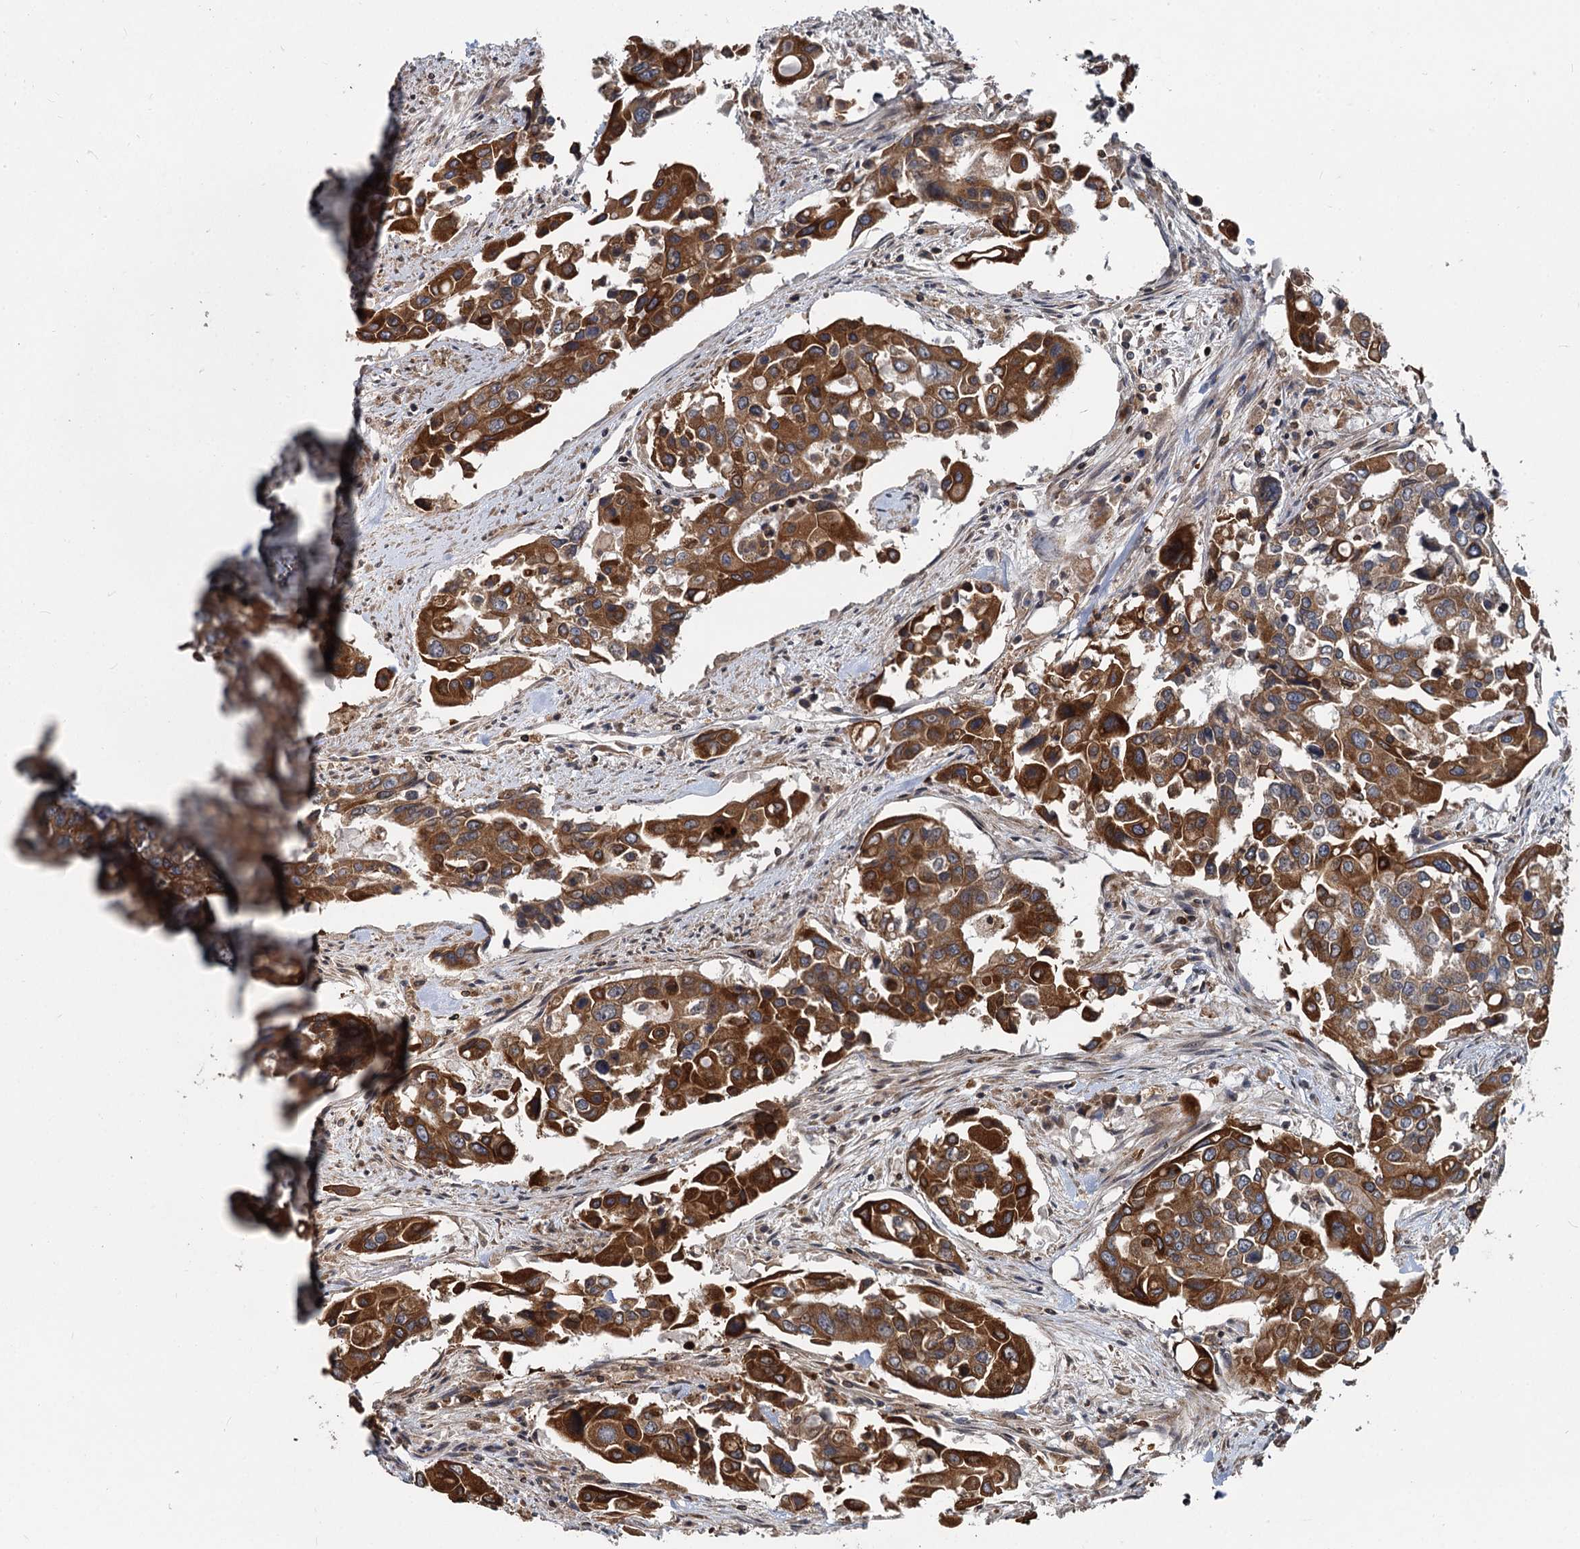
{"staining": {"intensity": "strong", "quantity": ">75%", "location": "cytoplasmic/membranous"}, "tissue": "colorectal cancer", "cell_type": "Tumor cells", "image_type": "cancer", "snomed": [{"axis": "morphology", "description": "Adenocarcinoma, NOS"}, {"axis": "topography", "description": "Colon"}], "caption": "Brown immunohistochemical staining in colorectal cancer shows strong cytoplasmic/membranous positivity in approximately >75% of tumor cells.", "gene": "STIM1", "patient": {"sex": "male", "age": 77}}